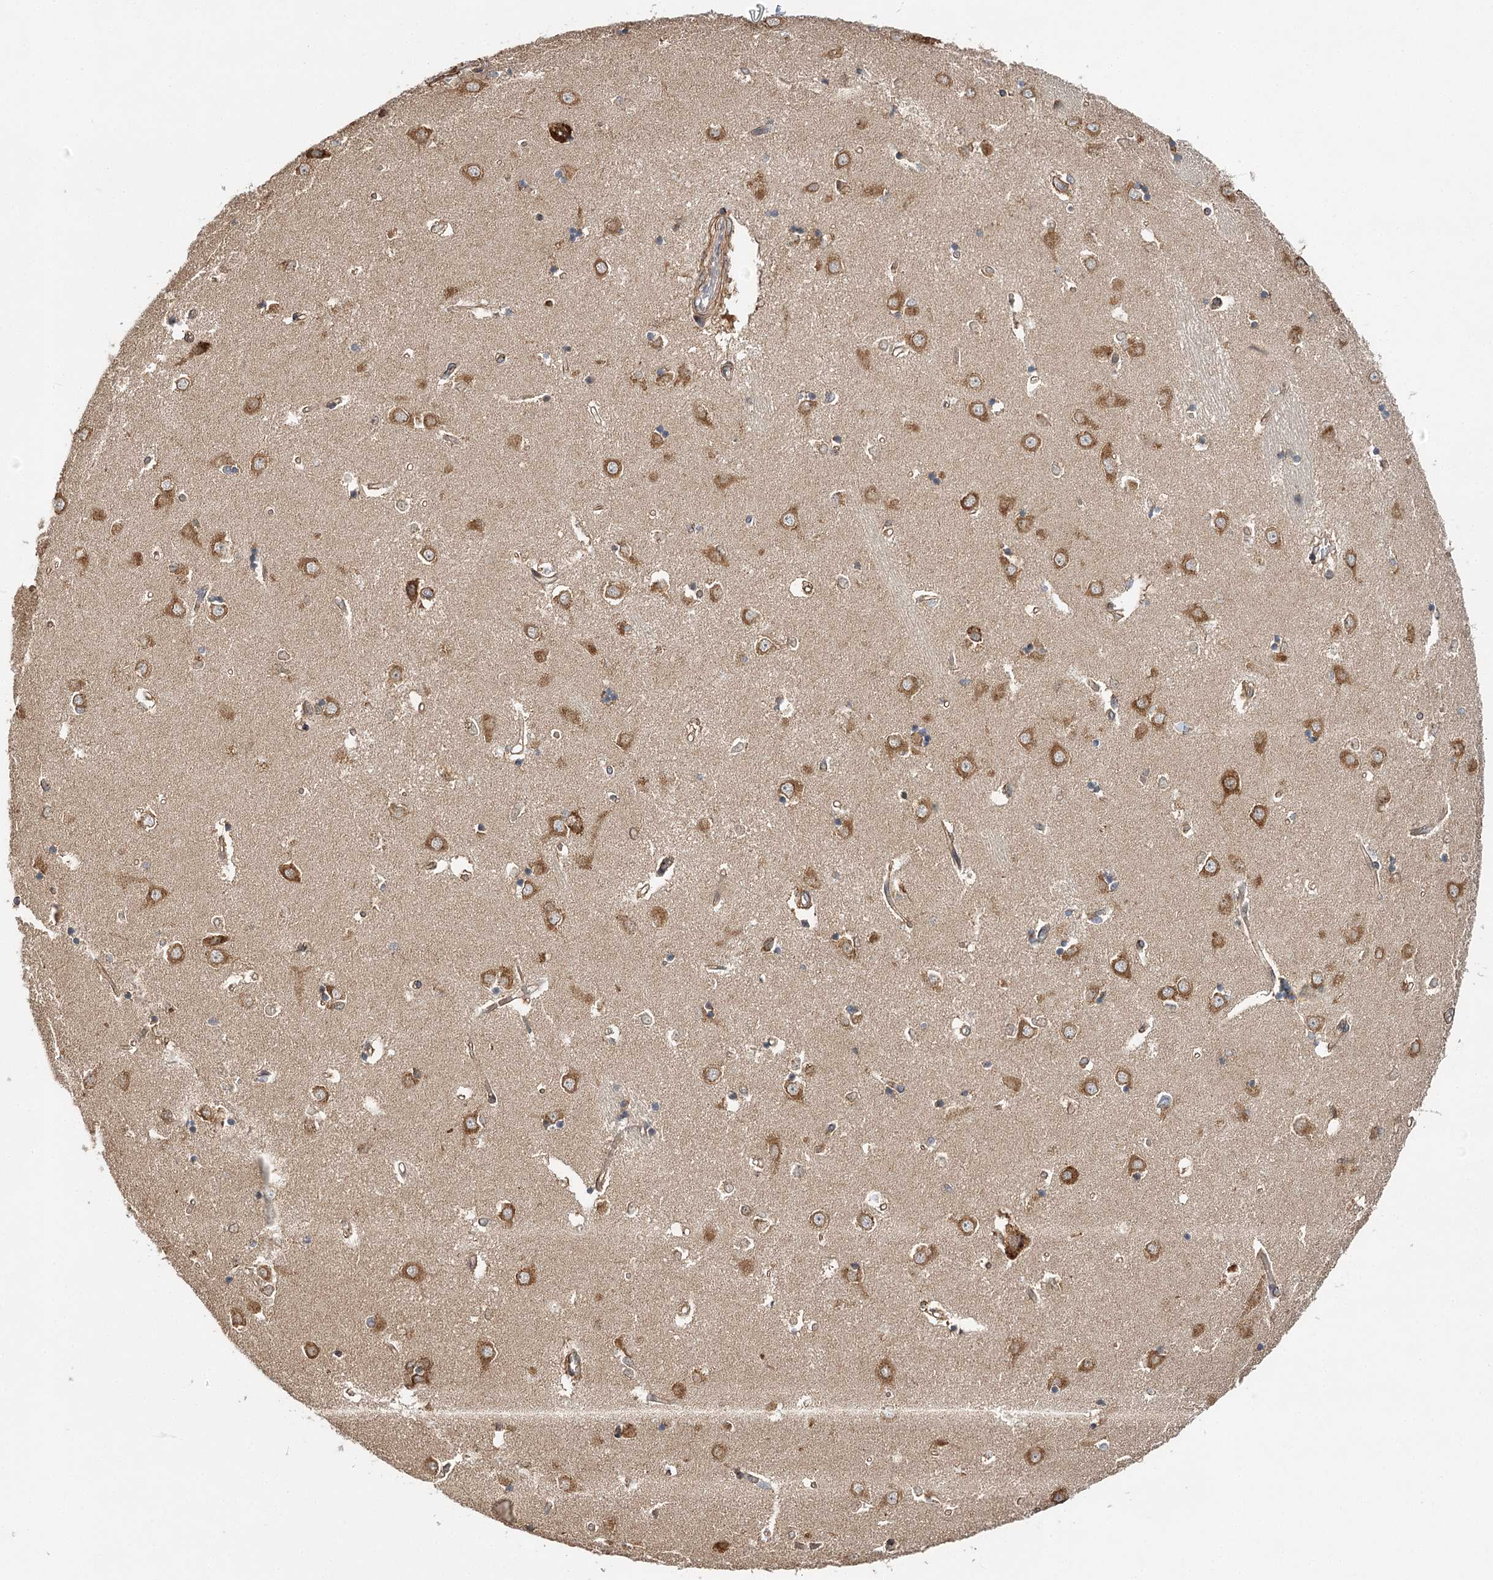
{"staining": {"intensity": "moderate", "quantity": "25%-75%", "location": "cytoplasmic/membranous"}, "tissue": "caudate", "cell_type": "Glial cells", "image_type": "normal", "snomed": [{"axis": "morphology", "description": "Normal tissue, NOS"}, {"axis": "topography", "description": "Lateral ventricle wall"}], "caption": "Brown immunohistochemical staining in benign human caudate reveals moderate cytoplasmic/membranous staining in approximately 25%-75% of glial cells. The staining was performed using DAB (3,3'-diaminobenzidine), with brown indicating positive protein expression. Nuclei are stained blue with hematoxylin.", "gene": "DNAJB14", "patient": {"sex": "male", "age": 45}}